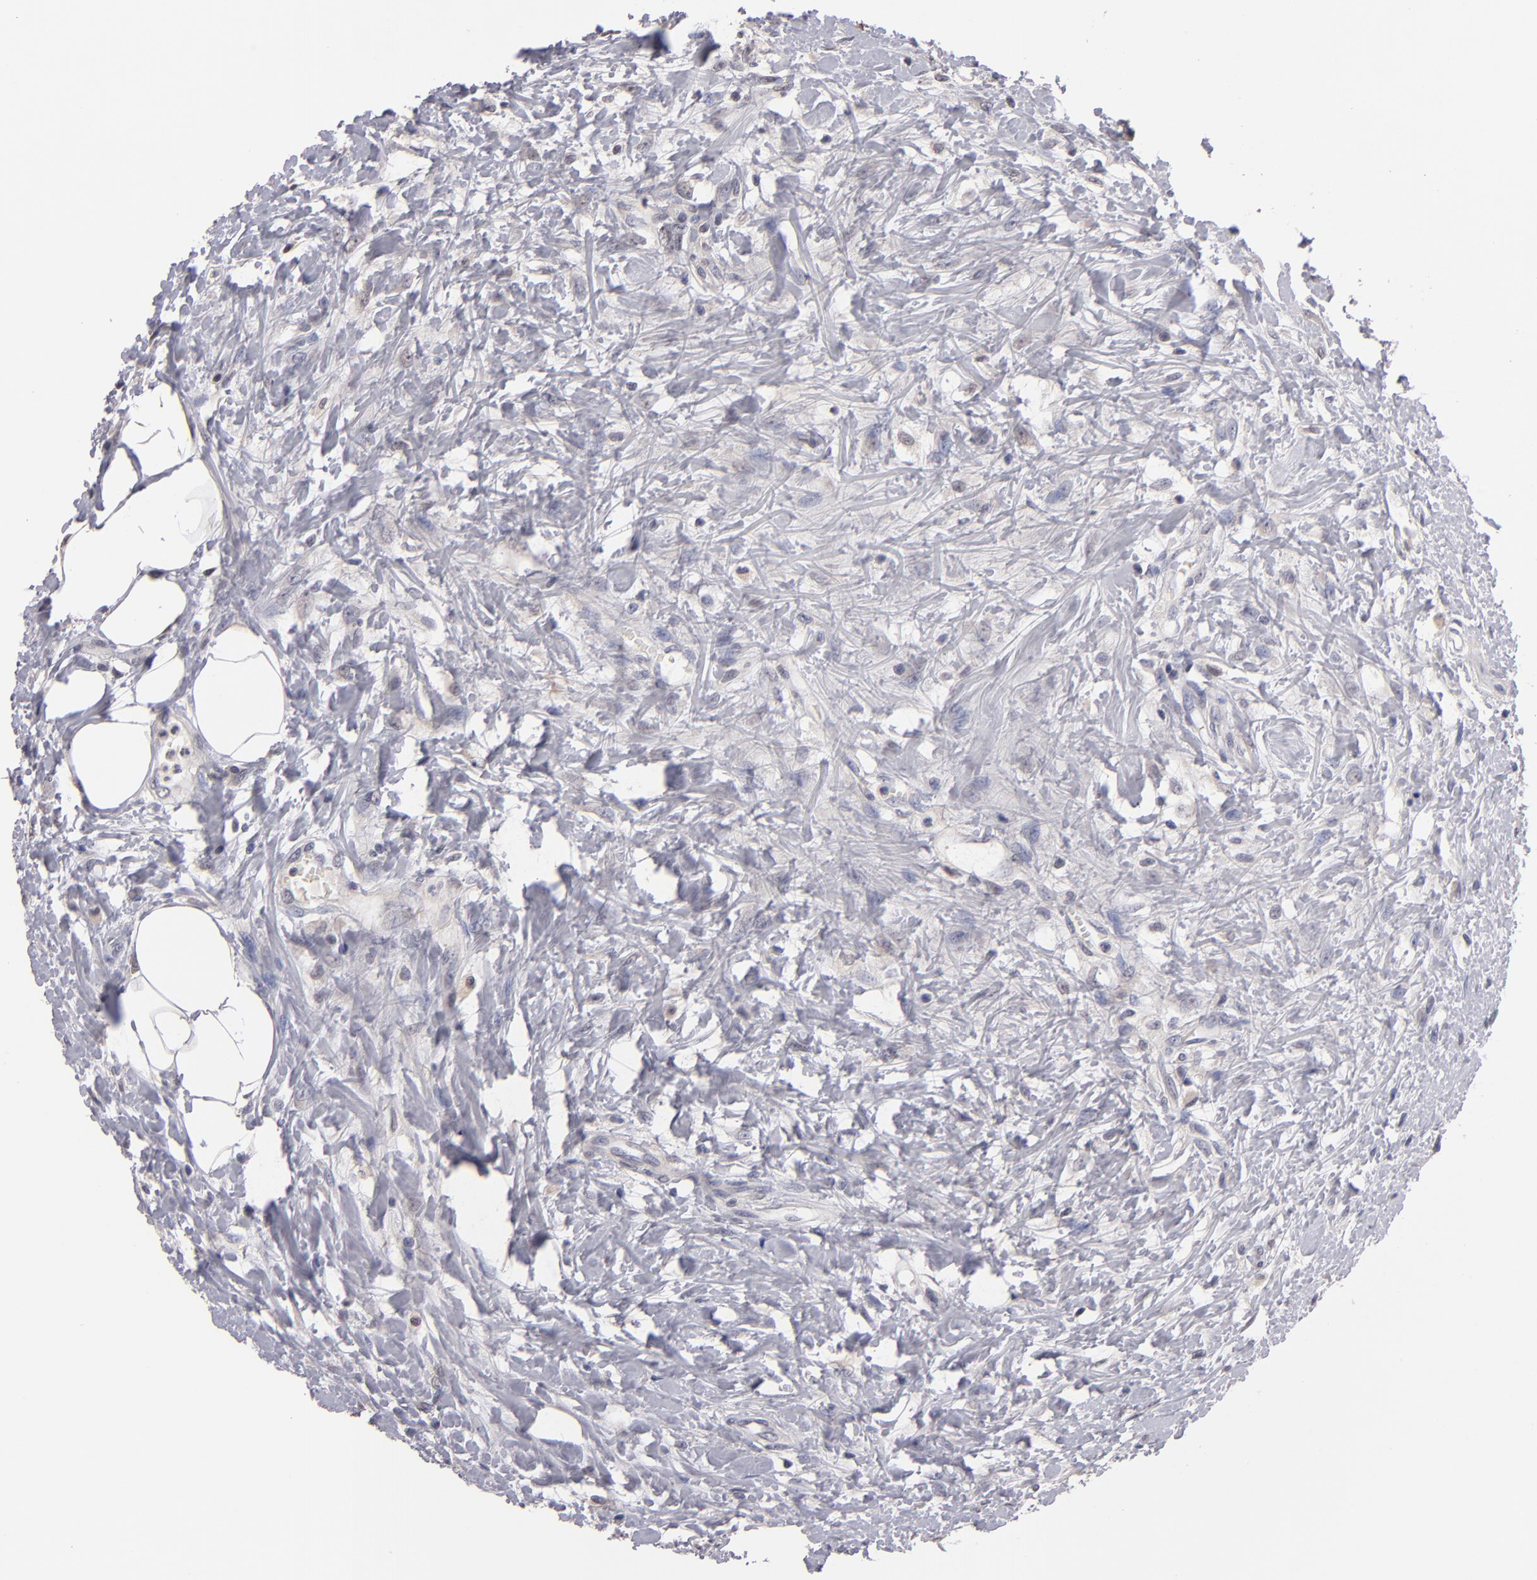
{"staining": {"intensity": "negative", "quantity": "none", "location": "none"}, "tissue": "urothelial cancer", "cell_type": "Tumor cells", "image_type": "cancer", "snomed": [{"axis": "morphology", "description": "Urothelial carcinoma, High grade"}, {"axis": "topography", "description": "Urinary bladder"}], "caption": "This is a micrograph of IHC staining of high-grade urothelial carcinoma, which shows no staining in tumor cells. (DAB (3,3'-diaminobenzidine) IHC, high magnification).", "gene": "S100A1", "patient": {"sex": "male", "age": 56}}